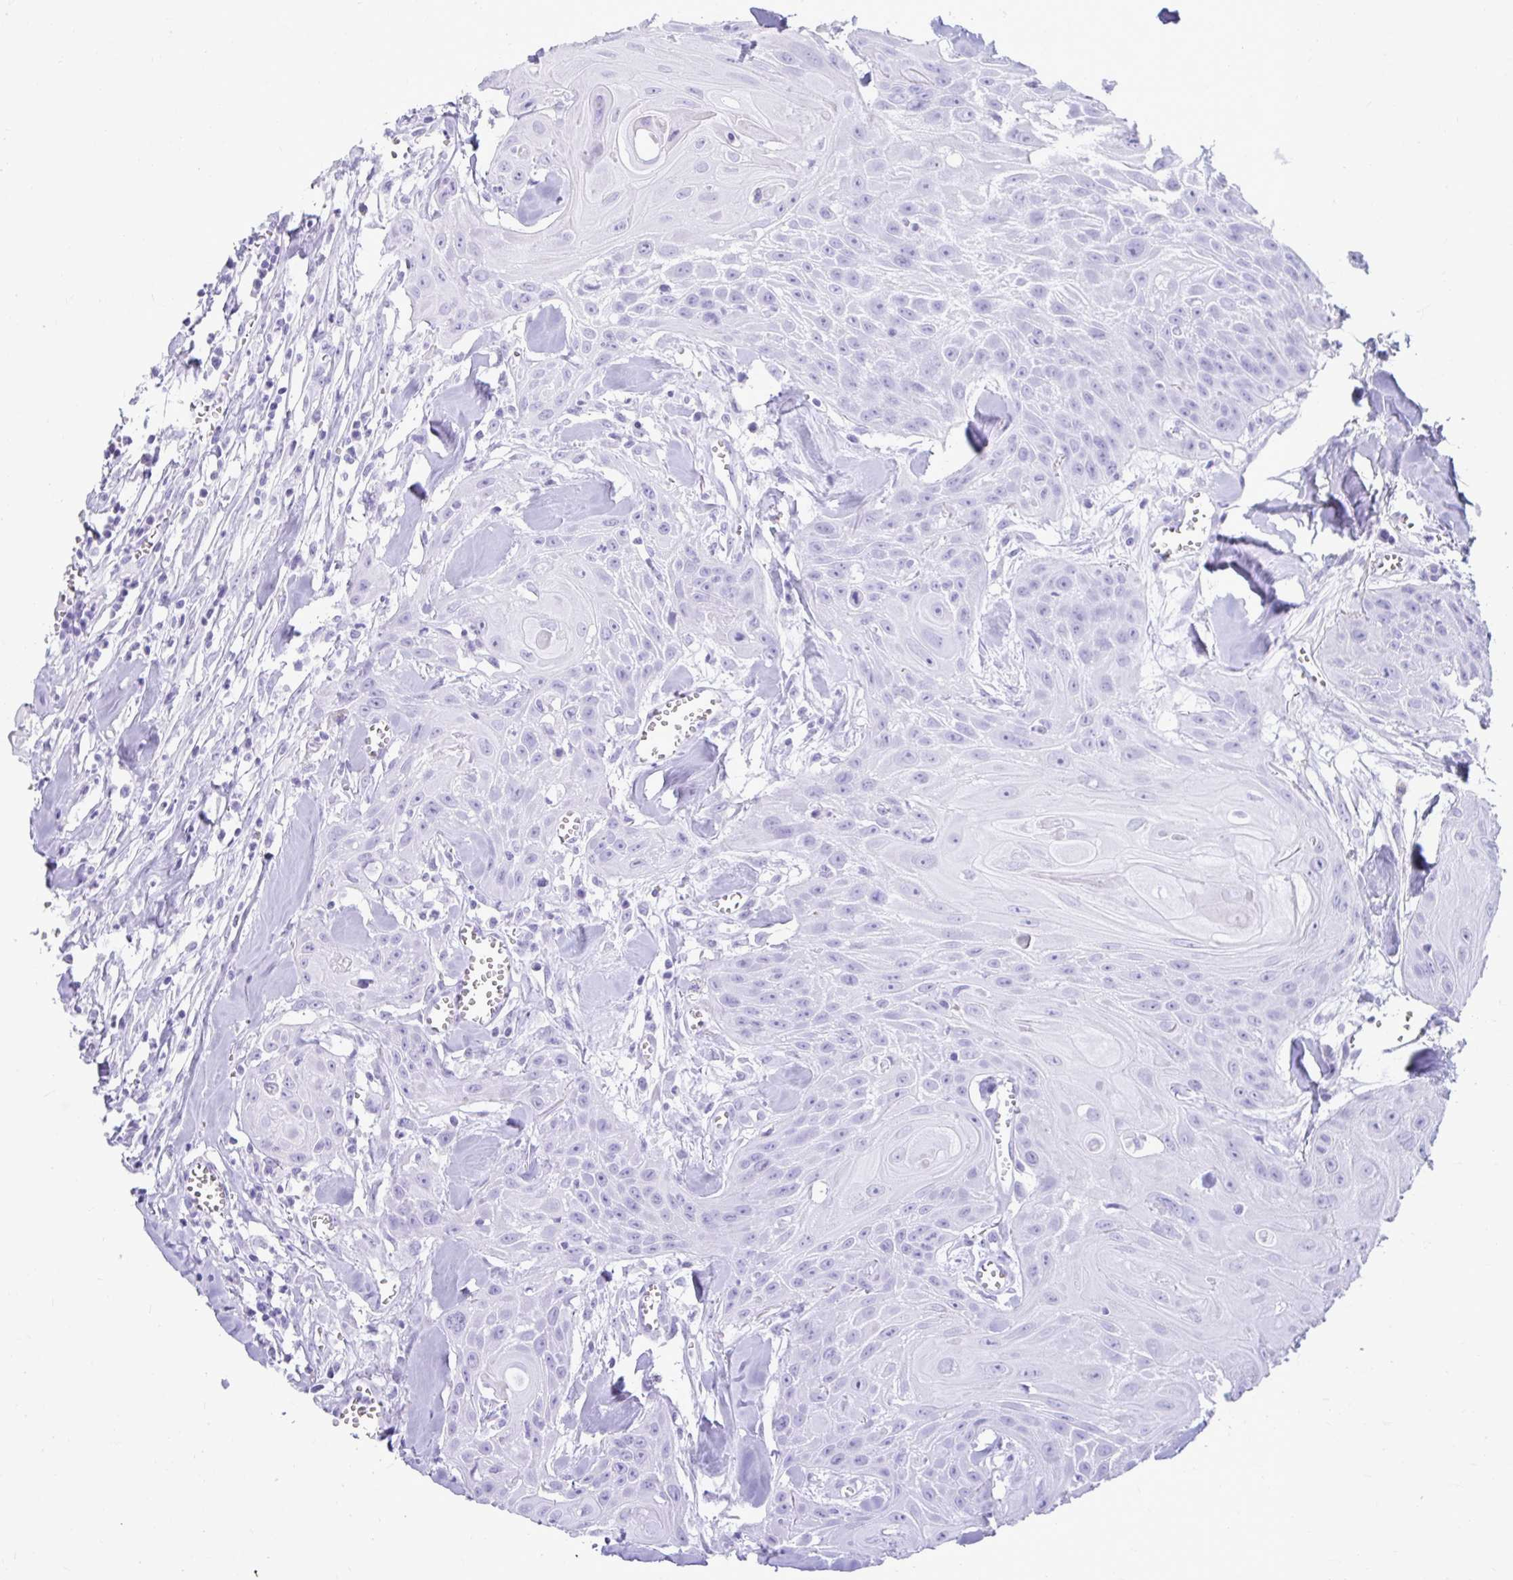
{"staining": {"intensity": "negative", "quantity": "none", "location": "none"}, "tissue": "head and neck cancer", "cell_type": "Tumor cells", "image_type": "cancer", "snomed": [{"axis": "morphology", "description": "Squamous cell carcinoma, NOS"}, {"axis": "topography", "description": "Lymph node"}, {"axis": "topography", "description": "Salivary gland"}, {"axis": "topography", "description": "Head-Neck"}], "caption": "Immunohistochemical staining of head and neck cancer exhibits no significant staining in tumor cells.", "gene": "ATP4B", "patient": {"sex": "female", "age": 74}}